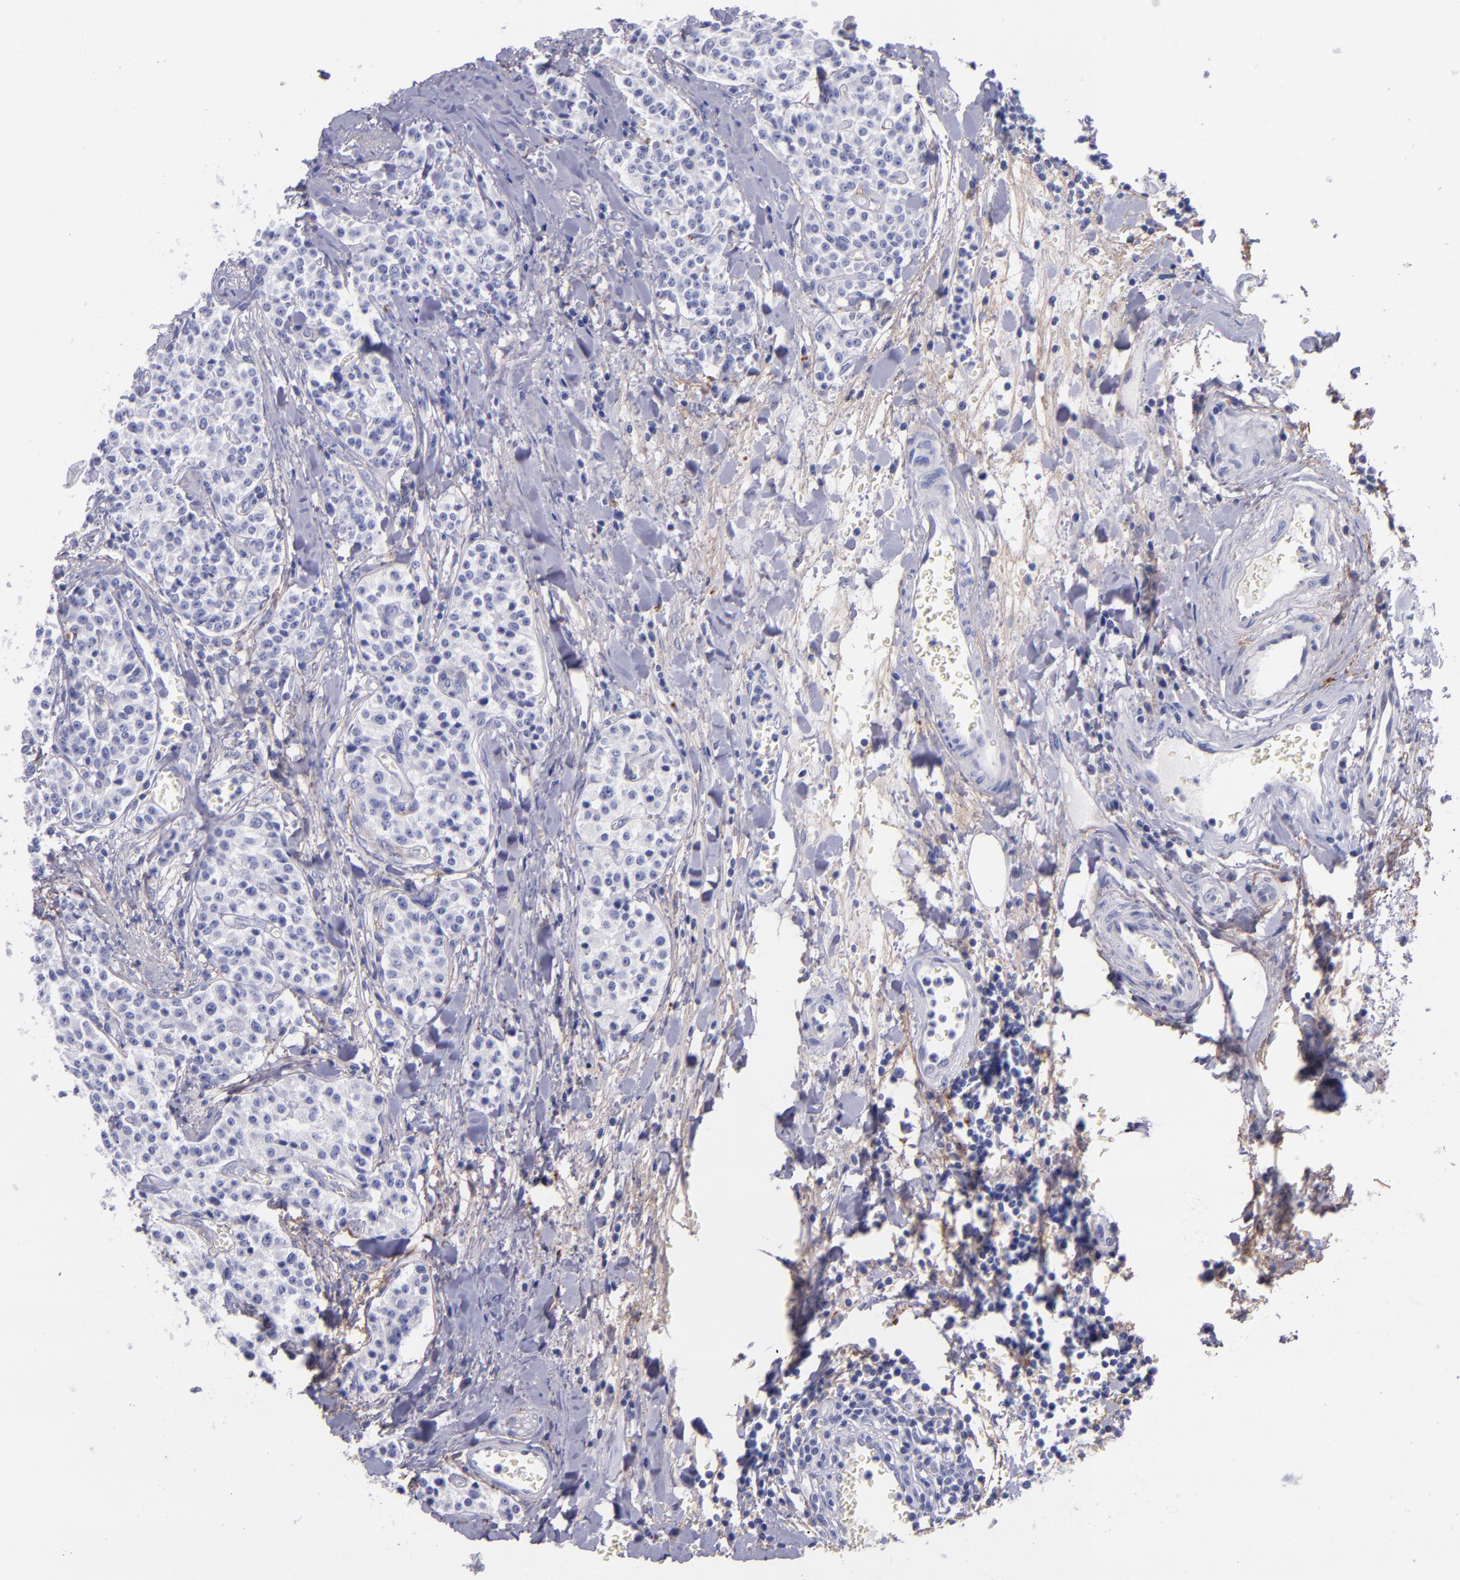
{"staining": {"intensity": "negative", "quantity": "none", "location": "none"}, "tissue": "carcinoid", "cell_type": "Tumor cells", "image_type": "cancer", "snomed": [{"axis": "morphology", "description": "Carcinoid, malignant, NOS"}, {"axis": "topography", "description": "Stomach"}], "caption": "Immunohistochemistry image of neoplastic tissue: human carcinoid stained with DAB (3,3'-diaminobenzidine) reveals no significant protein positivity in tumor cells. (DAB immunohistochemistry (IHC) visualized using brightfield microscopy, high magnification).", "gene": "IVL", "patient": {"sex": "female", "age": 76}}